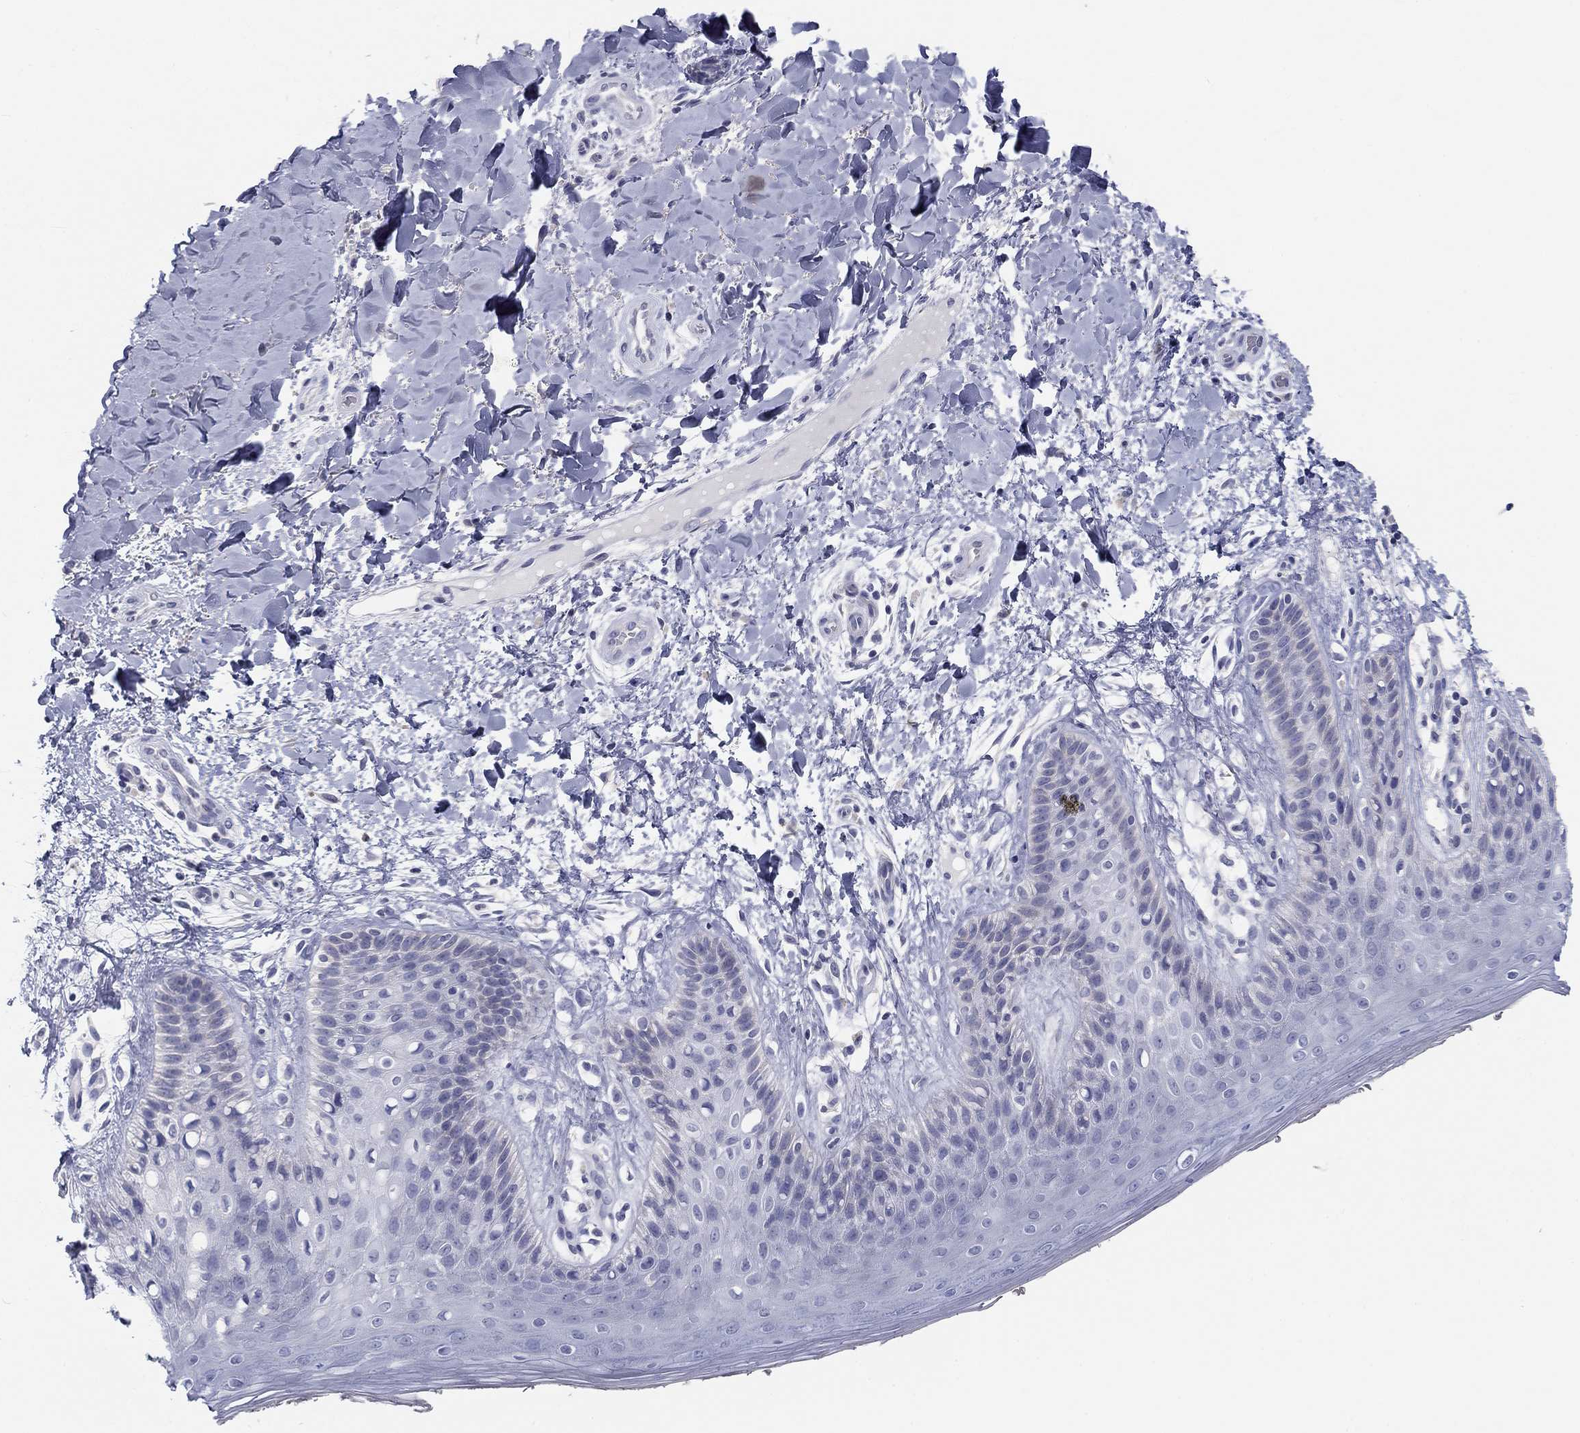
{"staining": {"intensity": "negative", "quantity": "none", "location": "none"}, "tissue": "skin", "cell_type": "Epidermal cells", "image_type": "normal", "snomed": [{"axis": "morphology", "description": "Normal tissue, NOS"}, {"axis": "topography", "description": "Anal"}], "caption": "This is an immunohistochemistry histopathology image of normal skin. There is no positivity in epidermal cells.", "gene": "CALB1", "patient": {"sex": "male", "age": 36}}